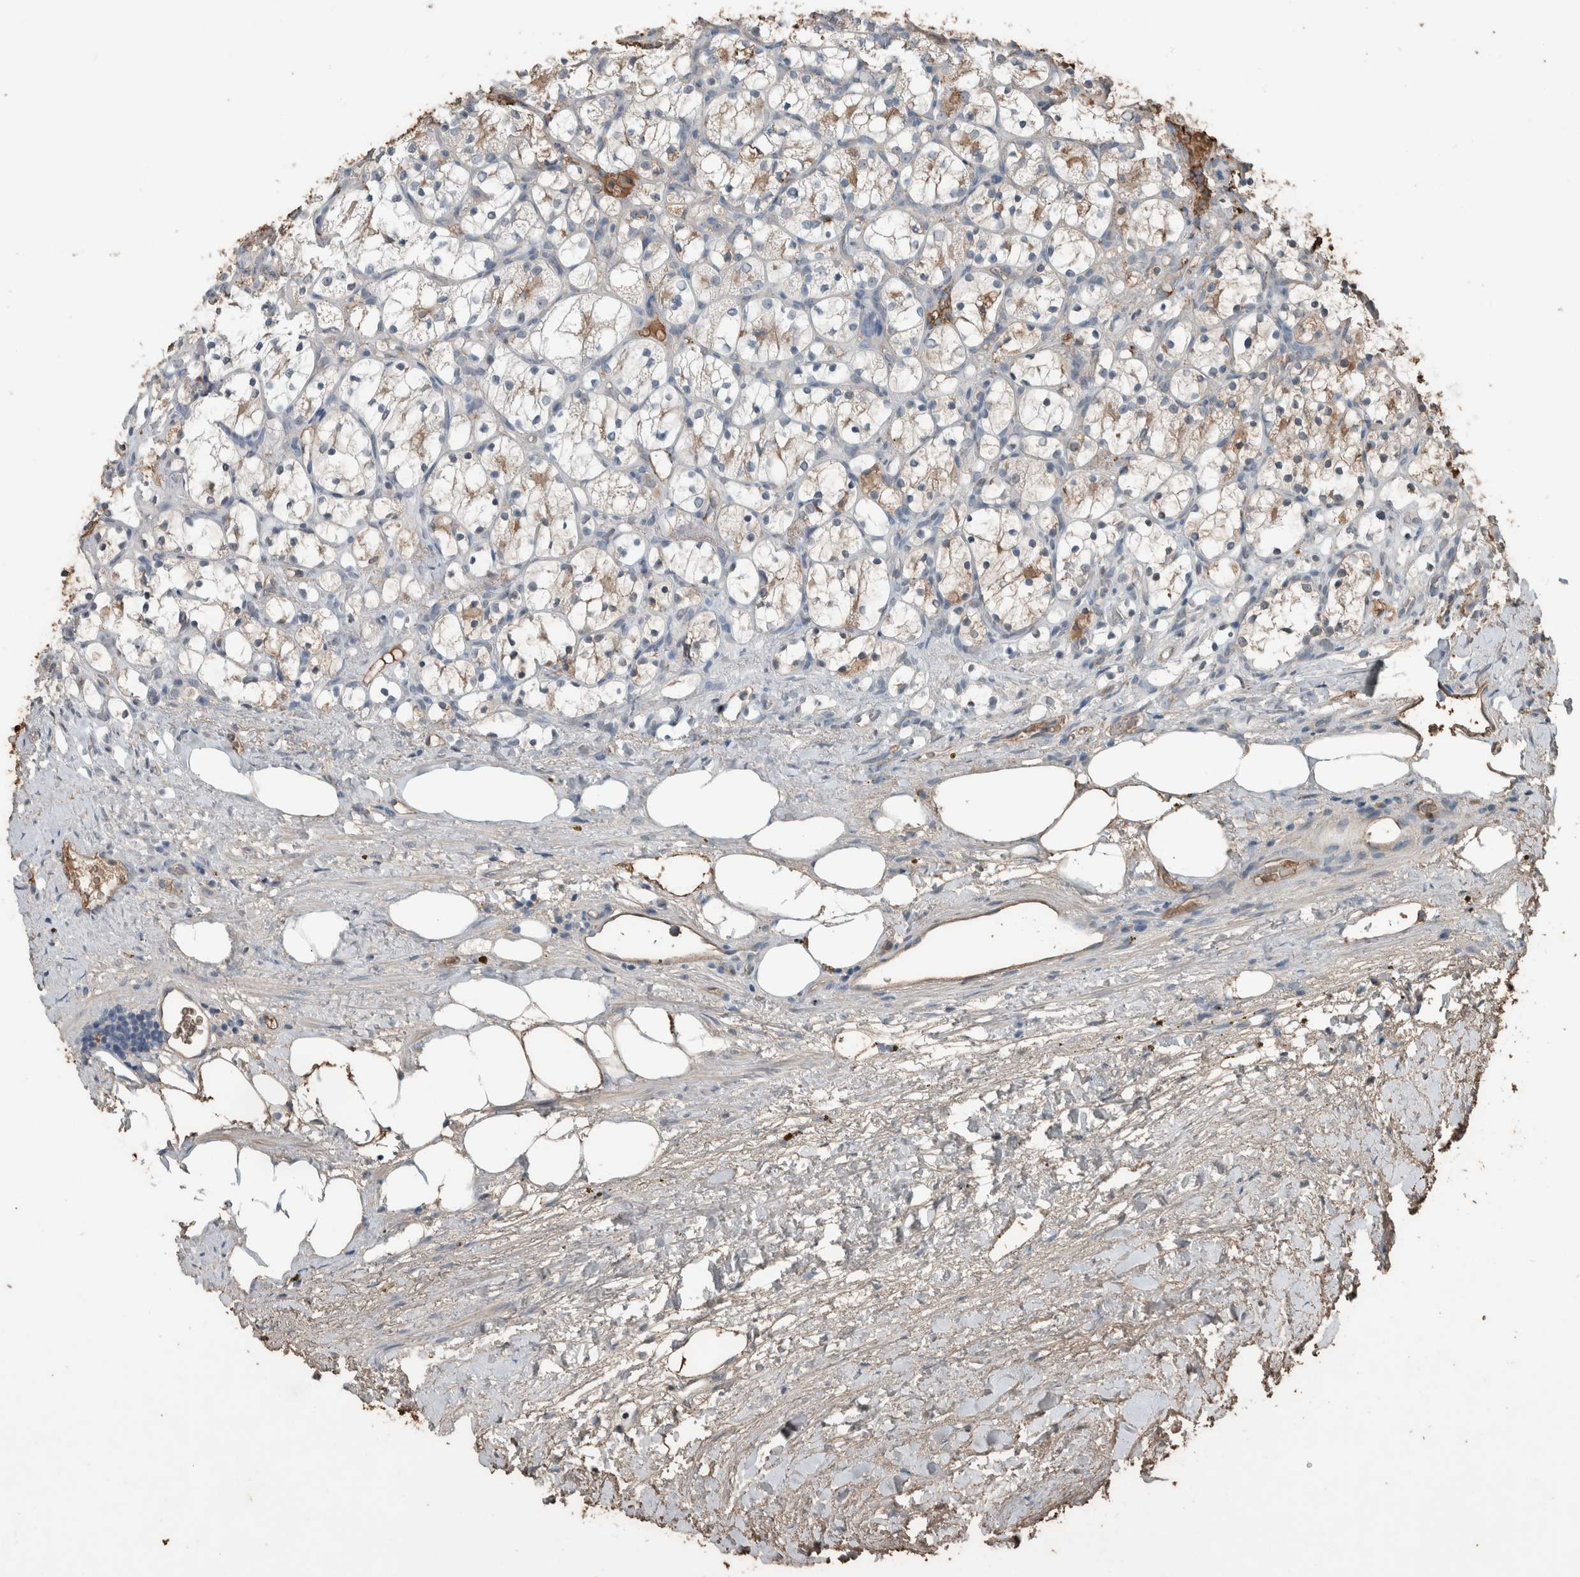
{"staining": {"intensity": "weak", "quantity": "<25%", "location": "cytoplasmic/membranous"}, "tissue": "renal cancer", "cell_type": "Tumor cells", "image_type": "cancer", "snomed": [{"axis": "morphology", "description": "Adenocarcinoma, NOS"}, {"axis": "topography", "description": "Kidney"}], "caption": "A histopathology image of human renal adenocarcinoma is negative for staining in tumor cells.", "gene": "USP34", "patient": {"sex": "female", "age": 69}}